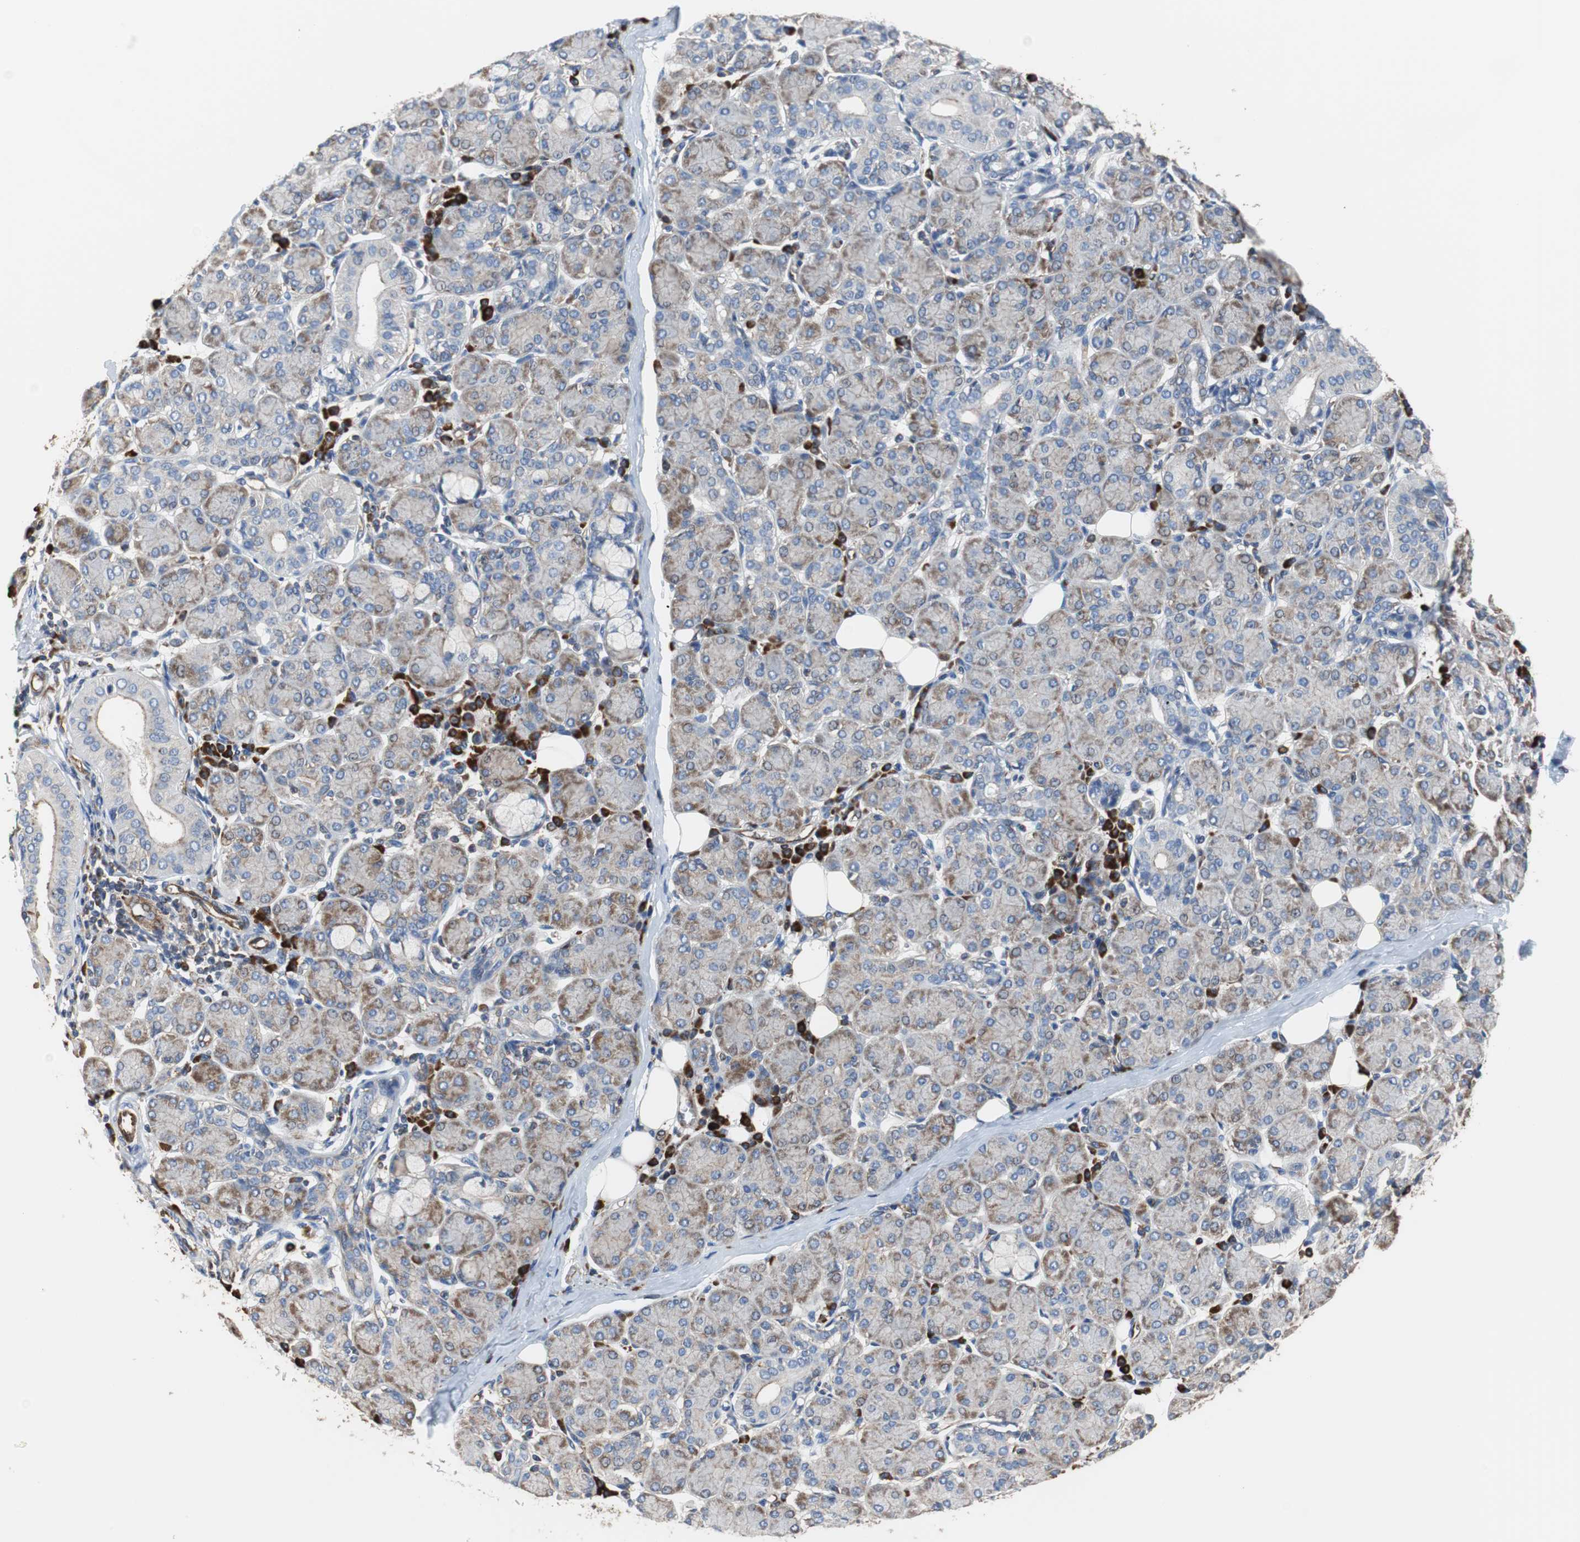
{"staining": {"intensity": "weak", "quantity": ">75%", "location": "cytoplasmic/membranous"}, "tissue": "salivary gland", "cell_type": "Glandular cells", "image_type": "normal", "snomed": [{"axis": "morphology", "description": "Normal tissue, NOS"}, {"axis": "morphology", "description": "Inflammation, NOS"}, {"axis": "topography", "description": "Lymph node"}, {"axis": "topography", "description": "Salivary gland"}], "caption": "The photomicrograph demonstrates staining of unremarkable salivary gland, revealing weak cytoplasmic/membranous protein expression (brown color) within glandular cells. (DAB IHC, brown staining for protein, blue staining for nuclei).", "gene": "PLCG2", "patient": {"sex": "male", "age": 3}}